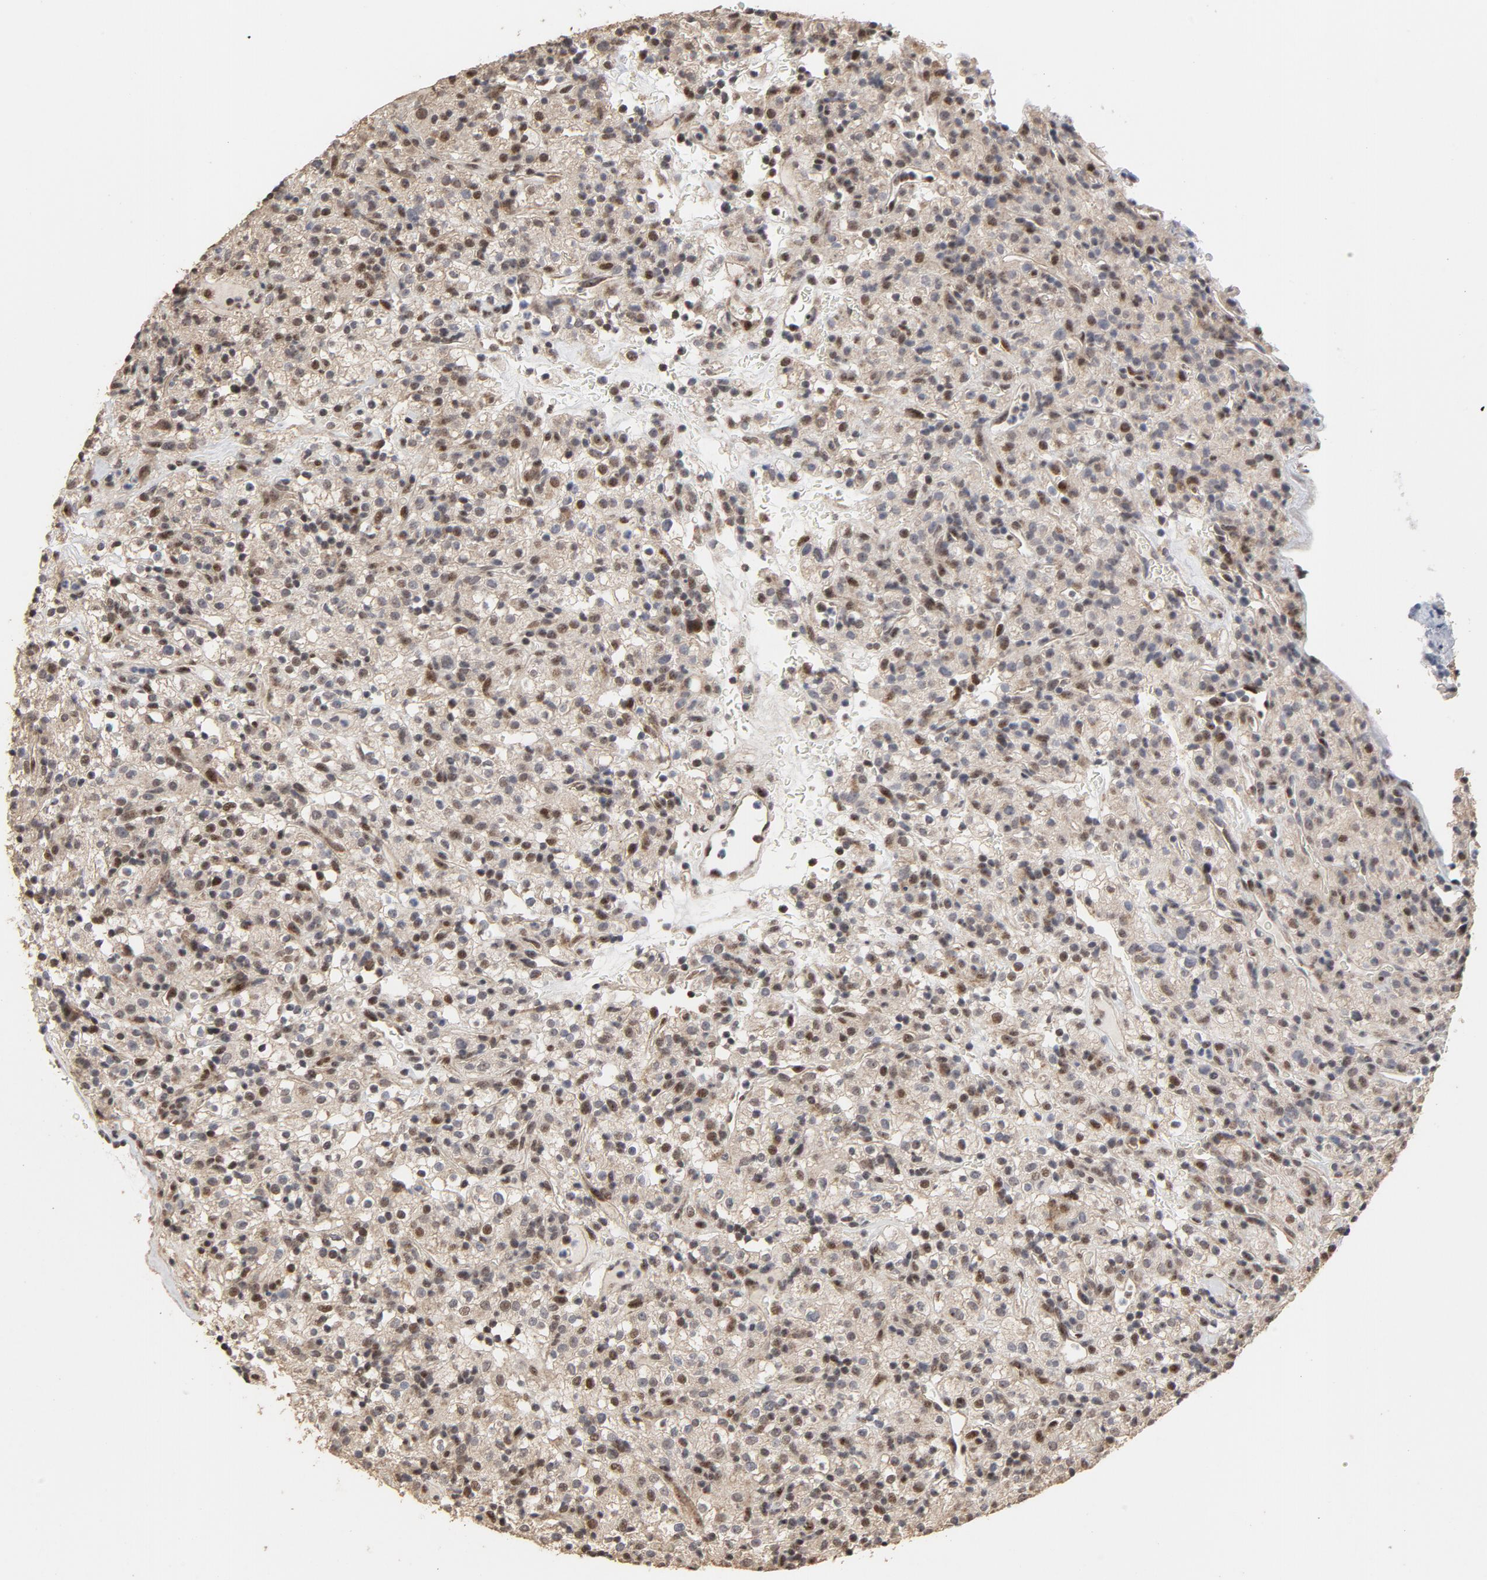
{"staining": {"intensity": "strong", "quantity": "25%-75%", "location": "nuclear"}, "tissue": "renal cancer", "cell_type": "Tumor cells", "image_type": "cancer", "snomed": [{"axis": "morphology", "description": "Normal tissue, NOS"}, {"axis": "morphology", "description": "Adenocarcinoma, NOS"}, {"axis": "topography", "description": "Kidney"}], "caption": "High-power microscopy captured an immunohistochemistry micrograph of adenocarcinoma (renal), revealing strong nuclear staining in about 25%-75% of tumor cells. (brown staining indicates protein expression, while blue staining denotes nuclei).", "gene": "TP53RK", "patient": {"sex": "female", "age": 72}}